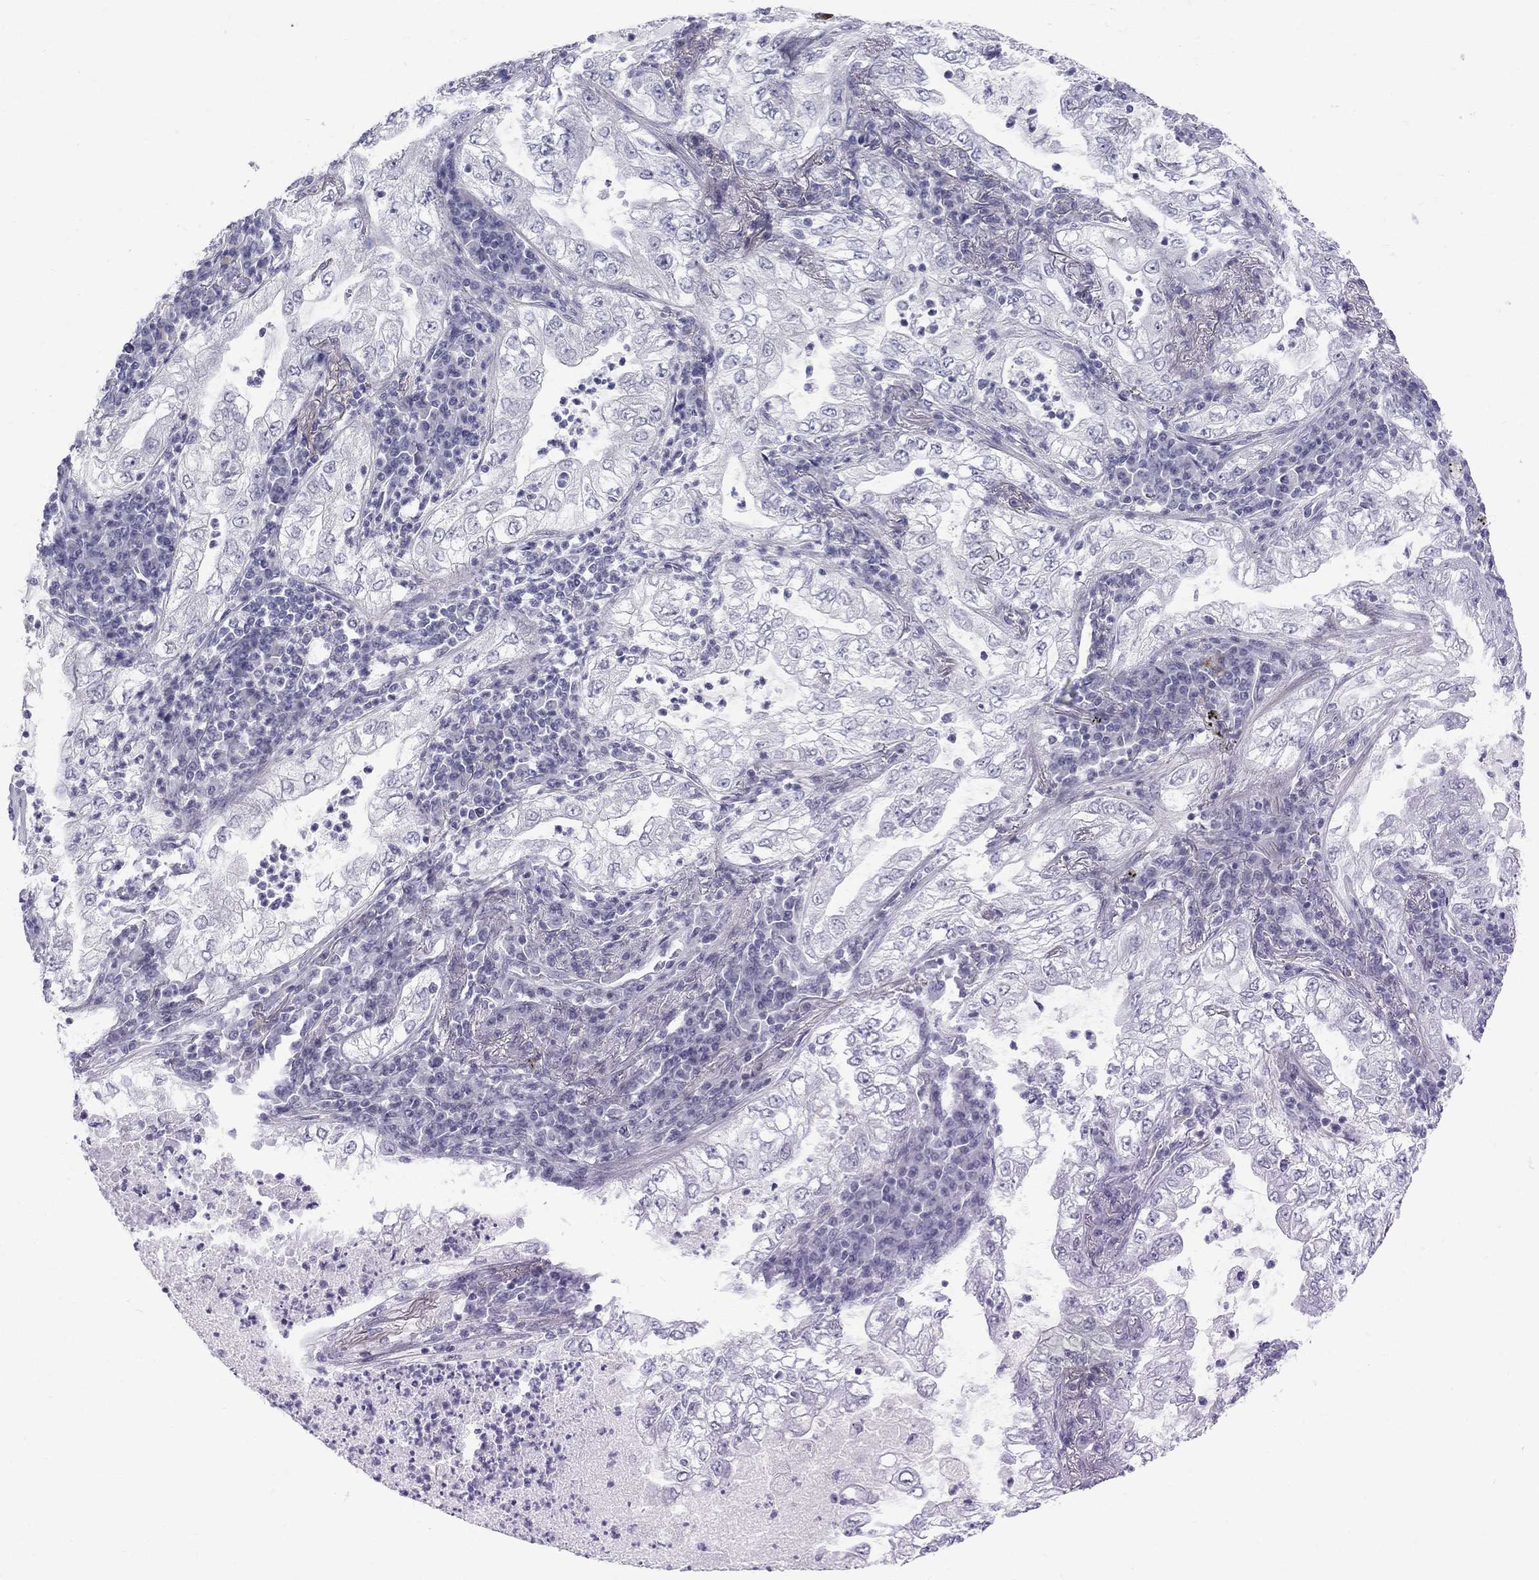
{"staining": {"intensity": "negative", "quantity": "none", "location": "none"}, "tissue": "lung cancer", "cell_type": "Tumor cells", "image_type": "cancer", "snomed": [{"axis": "morphology", "description": "Adenocarcinoma, NOS"}, {"axis": "topography", "description": "Lung"}], "caption": "Immunohistochemistry histopathology image of lung cancer stained for a protein (brown), which exhibits no staining in tumor cells.", "gene": "MAGEB6", "patient": {"sex": "female", "age": 73}}